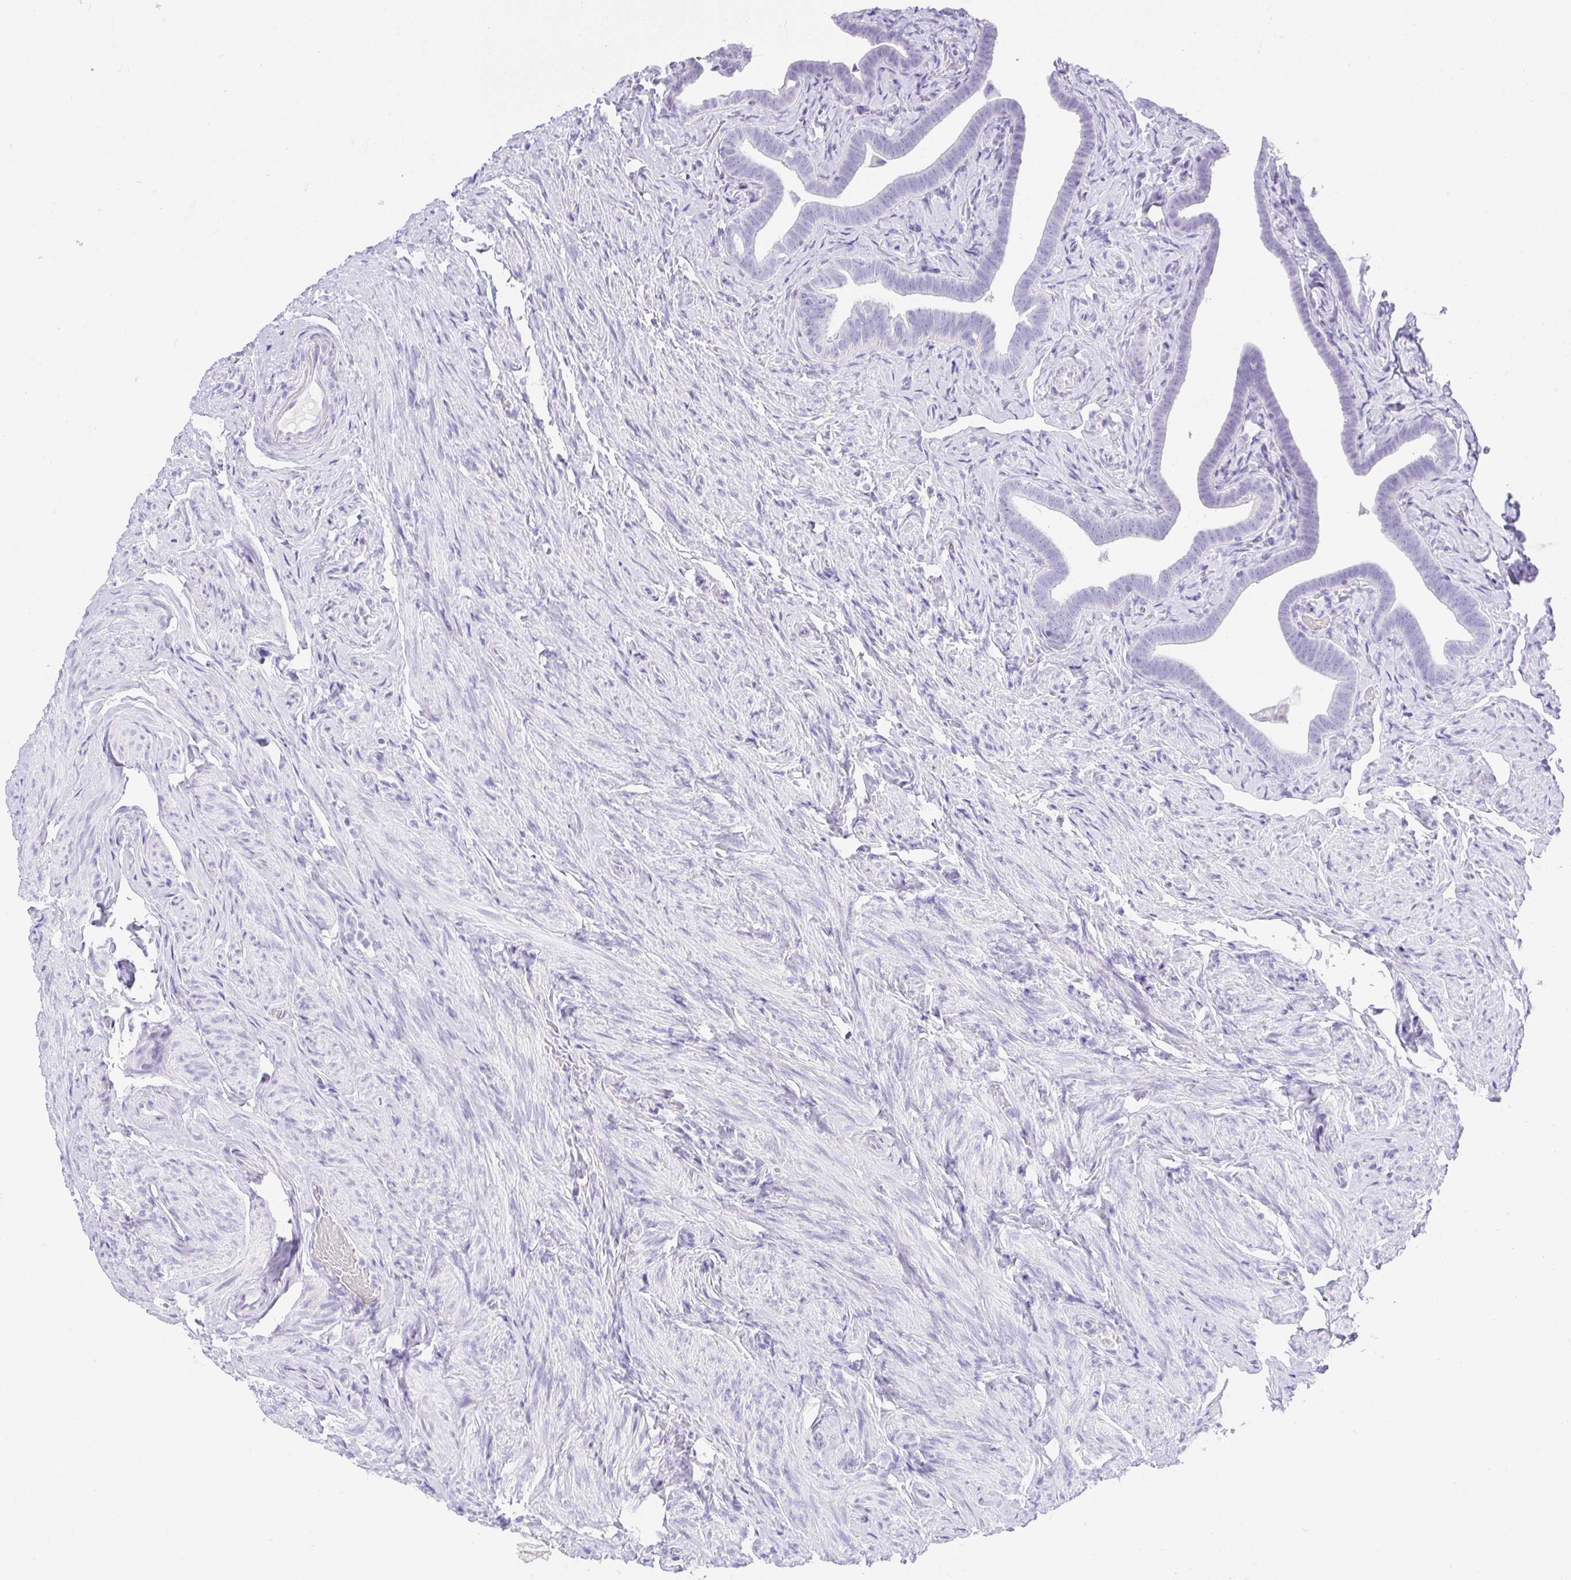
{"staining": {"intensity": "negative", "quantity": "none", "location": "none"}, "tissue": "fallopian tube", "cell_type": "Glandular cells", "image_type": "normal", "snomed": [{"axis": "morphology", "description": "Normal tissue, NOS"}, {"axis": "topography", "description": "Fallopian tube"}], "caption": "Immunohistochemistry (IHC) histopathology image of benign fallopian tube: human fallopian tube stained with DAB (3,3'-diaminobenzidine) displays no significant protein expression in glandular cells.", "gene": "CHAT", "patient": {"sex": "female", "age": 69}}